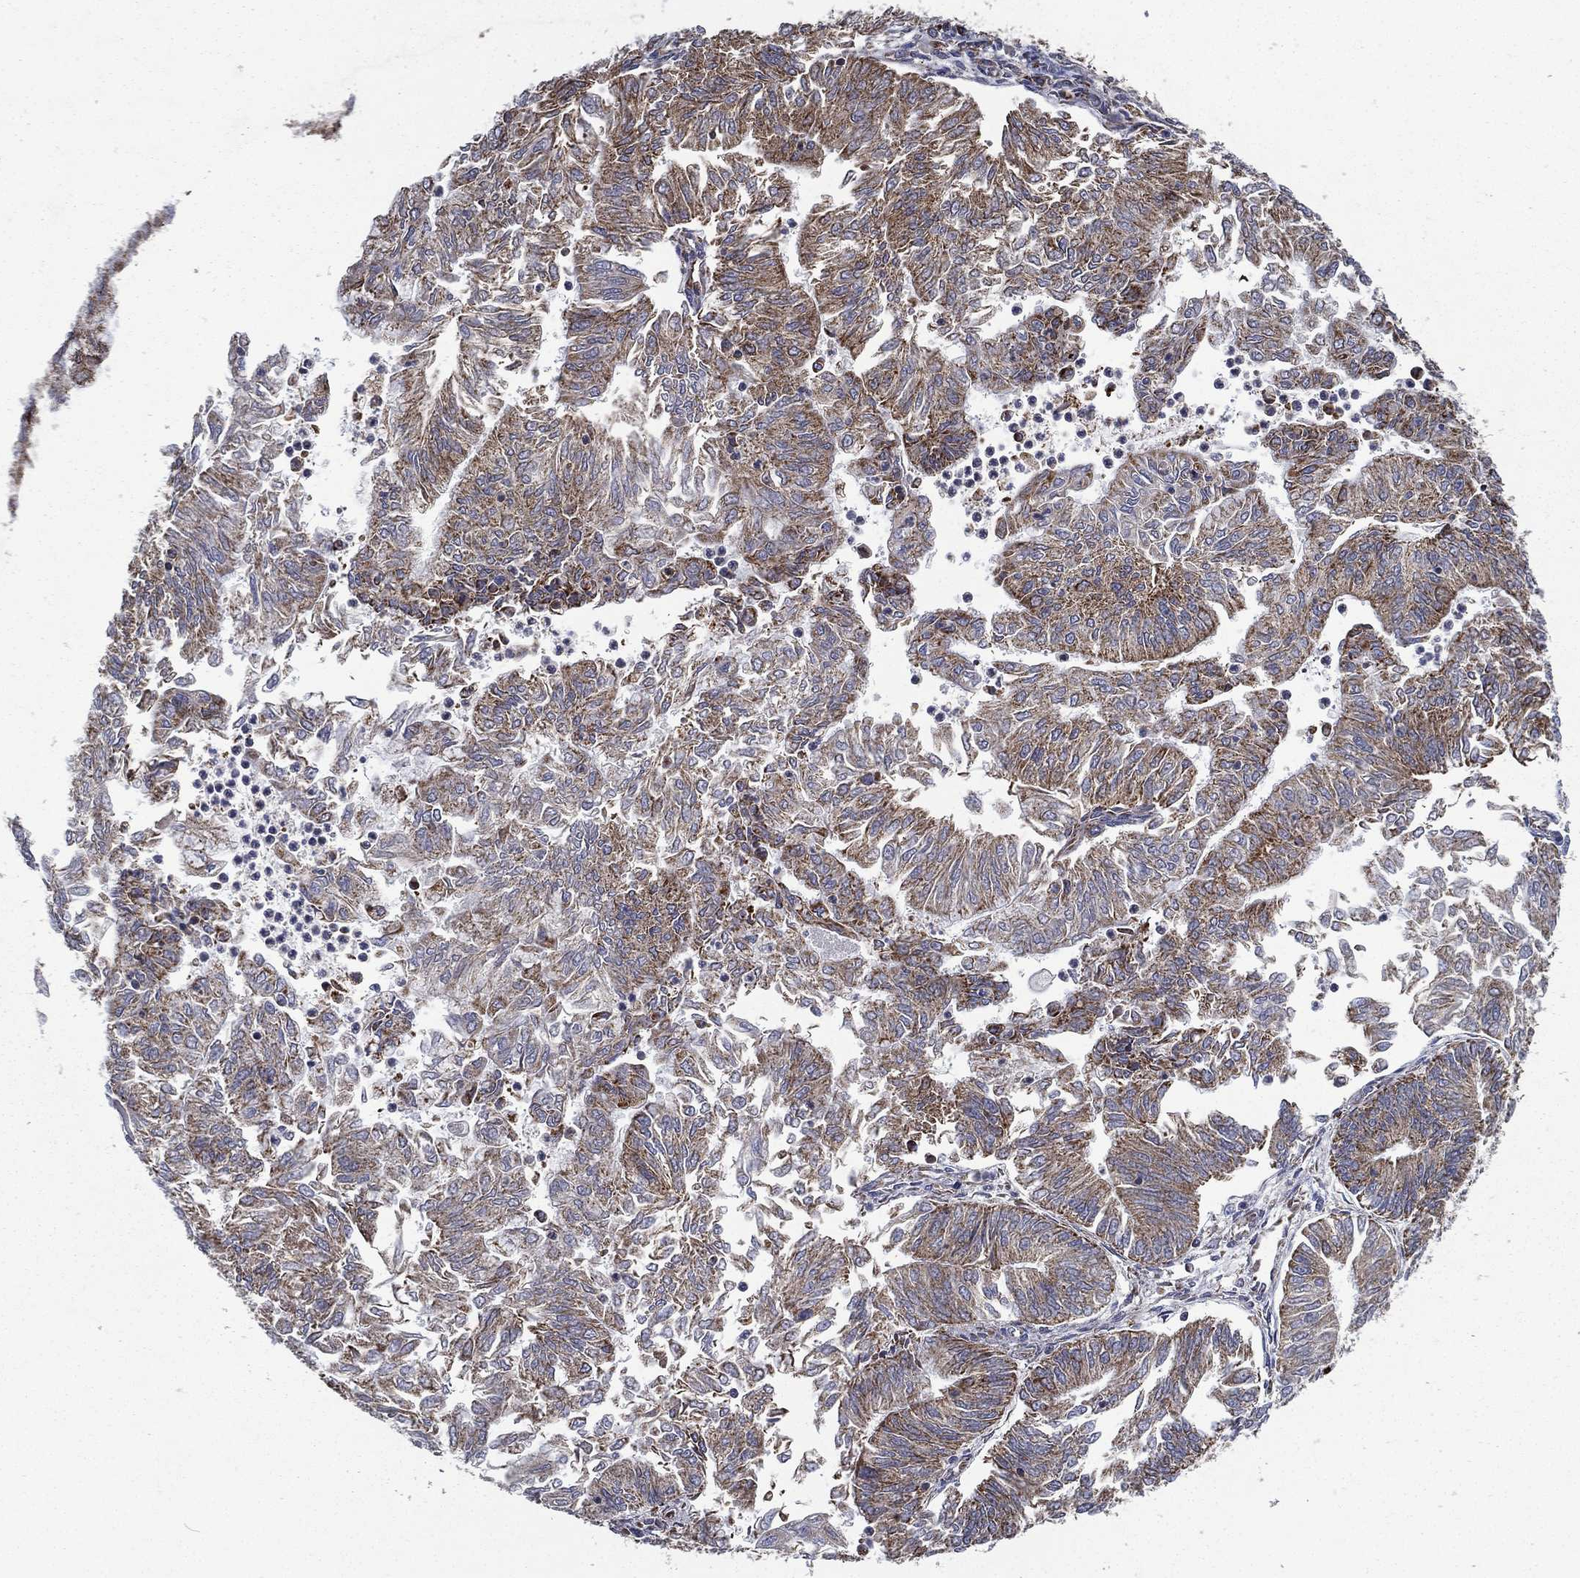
{"staining": {"intensity": "moderate", "quantity": "25%-75%", "location": "cytoplasmic/membranous"}, "tissue": "endometrial cancer", "cell_type": "Tumor cells", "image_type": "cancer", "snomed": [{"axis": "morphology", "description": "Adenocarcinoma, NOS"}, {"axis": "topography", "description": "Endometrium"}], "caption": "The histopathology image exhibits a brown stain indicating the presence of a protein in the cytoplasmic/membranous of tumor cells in endometrial adenocarcinoma.", "gene": "MT-CYB", "patient": {"sex": "female", "age": 59}}